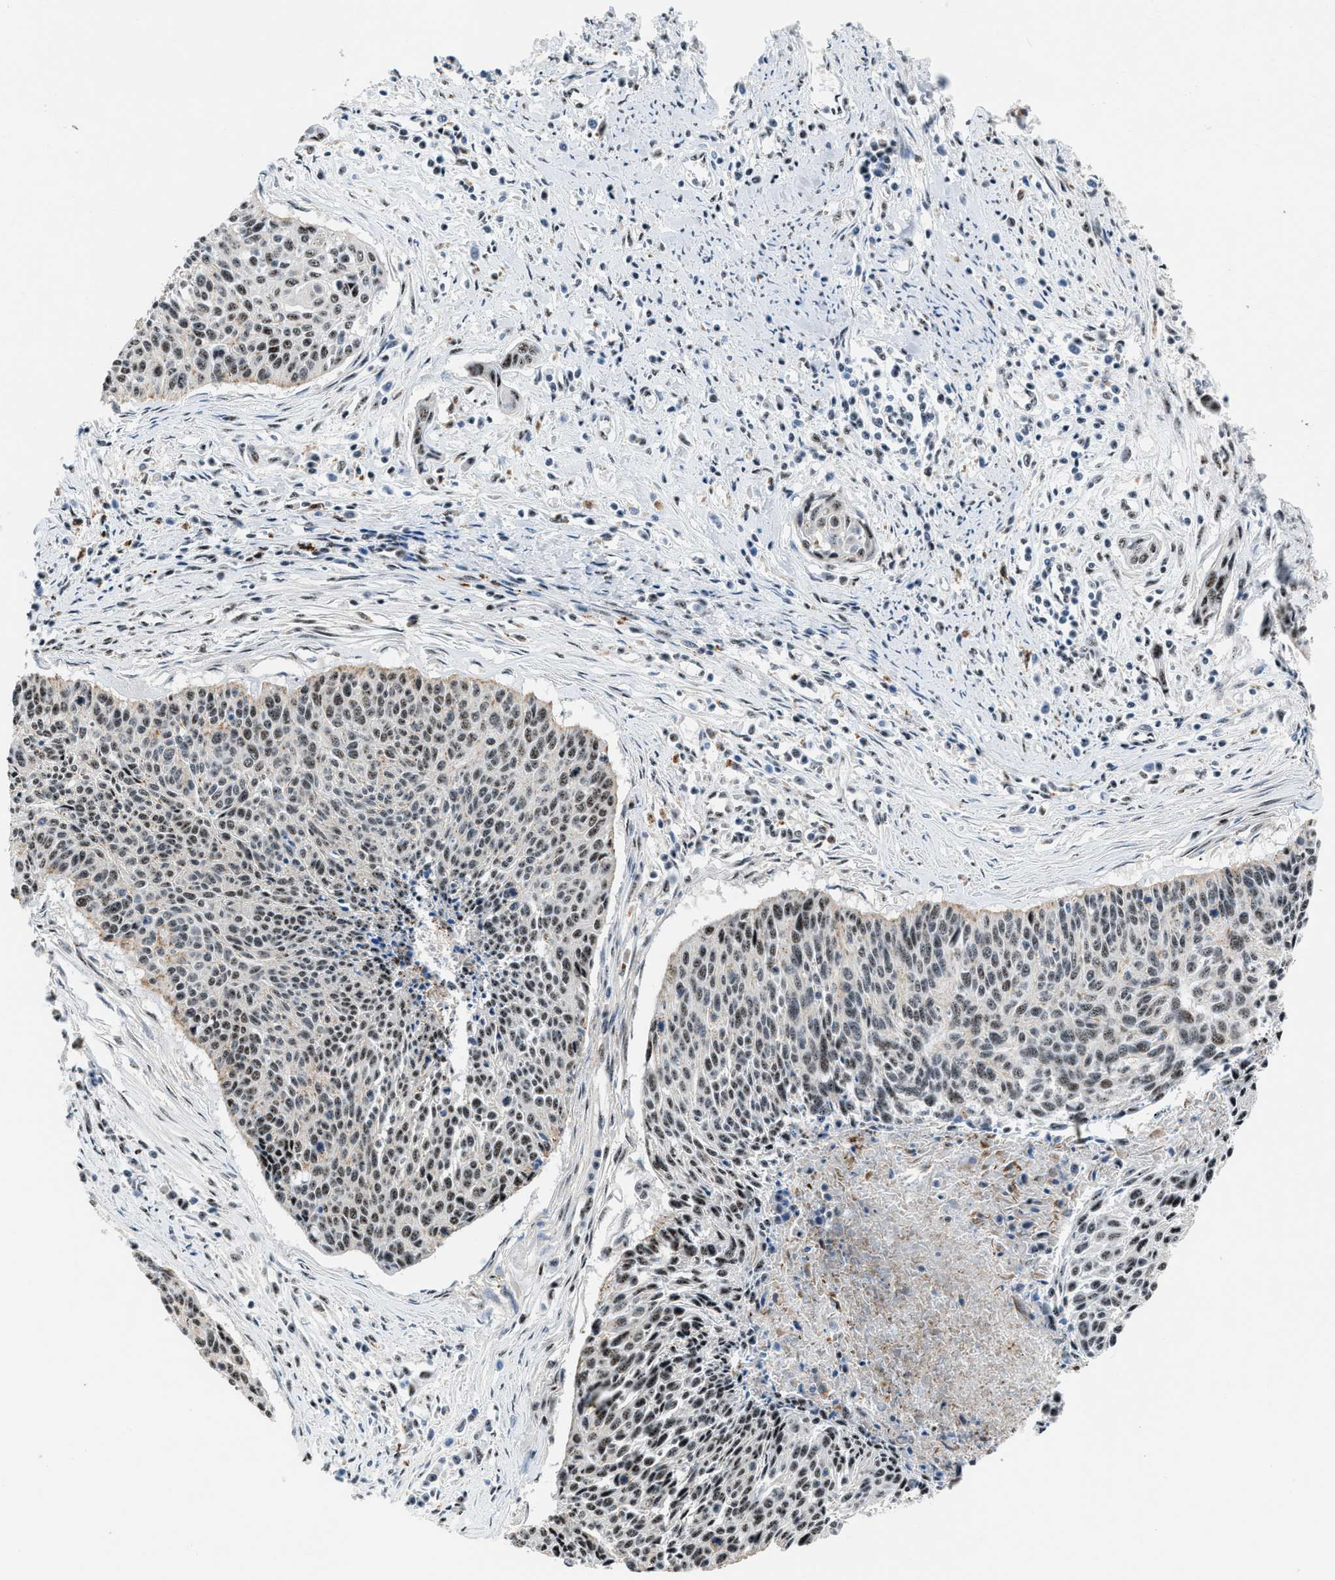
{"staining": {"intensity": "weak", "quantity": ">75%", "location": "nuclear"}, "tissue": "cervical cancer", "cell_type": "Tumor cells", "image_type": "cancer", "snomed": [{"axis": "morphology", "description": "Squamous cell carcinoma, NOS"}, {"axis": "topography", "description": "Cervix"}], "caption": "A histopathology image of squamous cell carcinoma (cervical) stained for a protein exhibits weak nuclear brown staining in tumor cells.", "gene": "CENPP", "patient": {"sex": "female", "age": 55}}